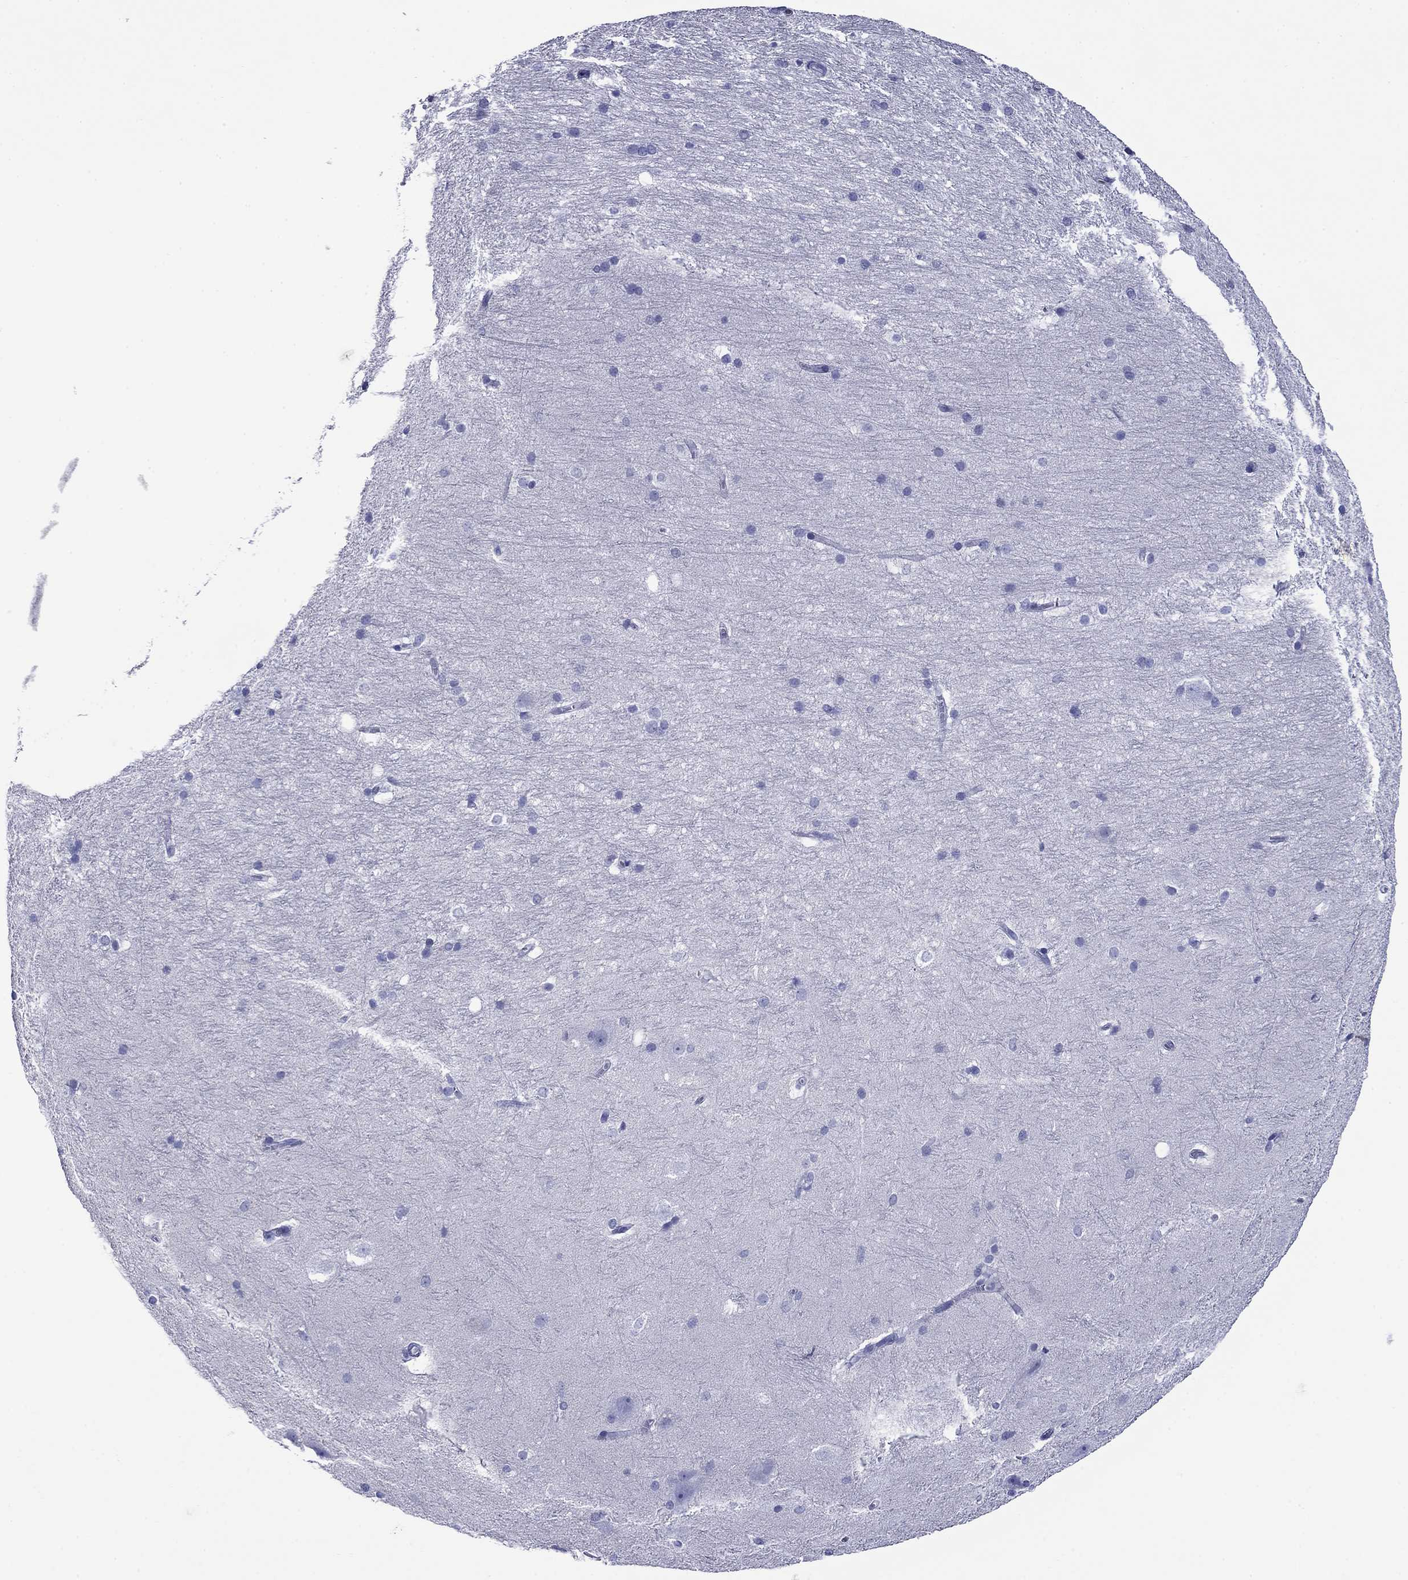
{"staining": {"intensity": "negative", "quantity": "none", "location": "none"}, "tissue": "hippocampus", "cell_type": "Glial cells", "image_type": "normal", "snomed": [{"axis": "morphology", "description": "Normal tissue, NOS"}, {"axis": "topography", "description": "Cerebral cortex"}, {"axis": "topography", "description": "Hippocampus"}], "caption": "Glial cells show no significant protein expression in normal hippocampus. Nuclei are stained in blue.", "gene": "ROM1", "patient": {"sex": "female", "age": 19}}